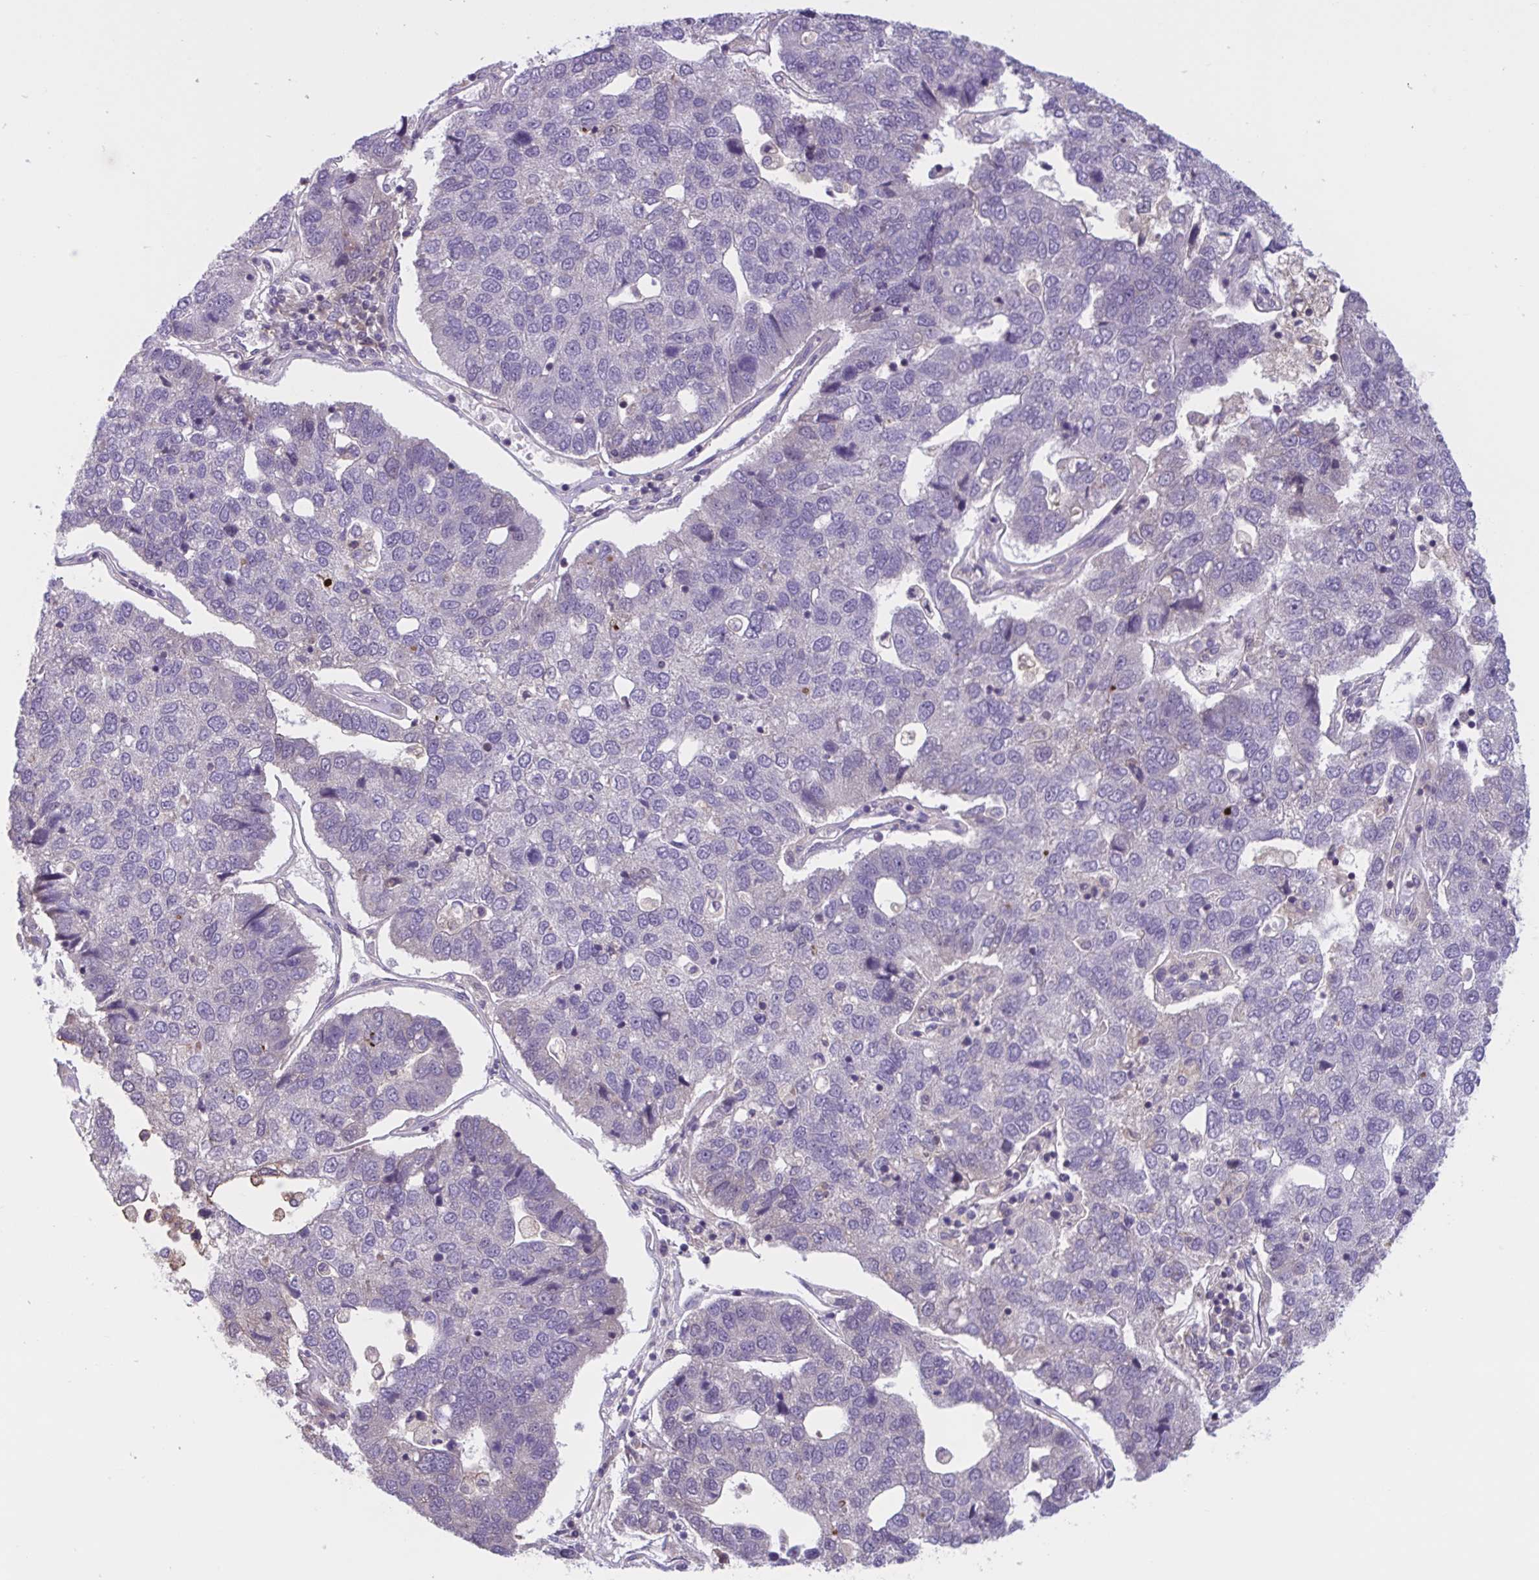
{"staining": {"intensity": "negative", "quantity": "none", "location": "none"}, "tissue": "pancreatic cancer", "cell_type": "Tumor cells", "image_type": "cancer", "snomed": [{"axis": "morphology", "description": "Adenocarcinoma, NOS"}, {"axis": "topography", "description": "Pancreas"}], "caption": "Immunohistochemistry of pancreatic adenocarcinoma exhibits no staining in tumor cells.", "gene": "WNT9B", "patient": {"sex": "female", "age": 61}}